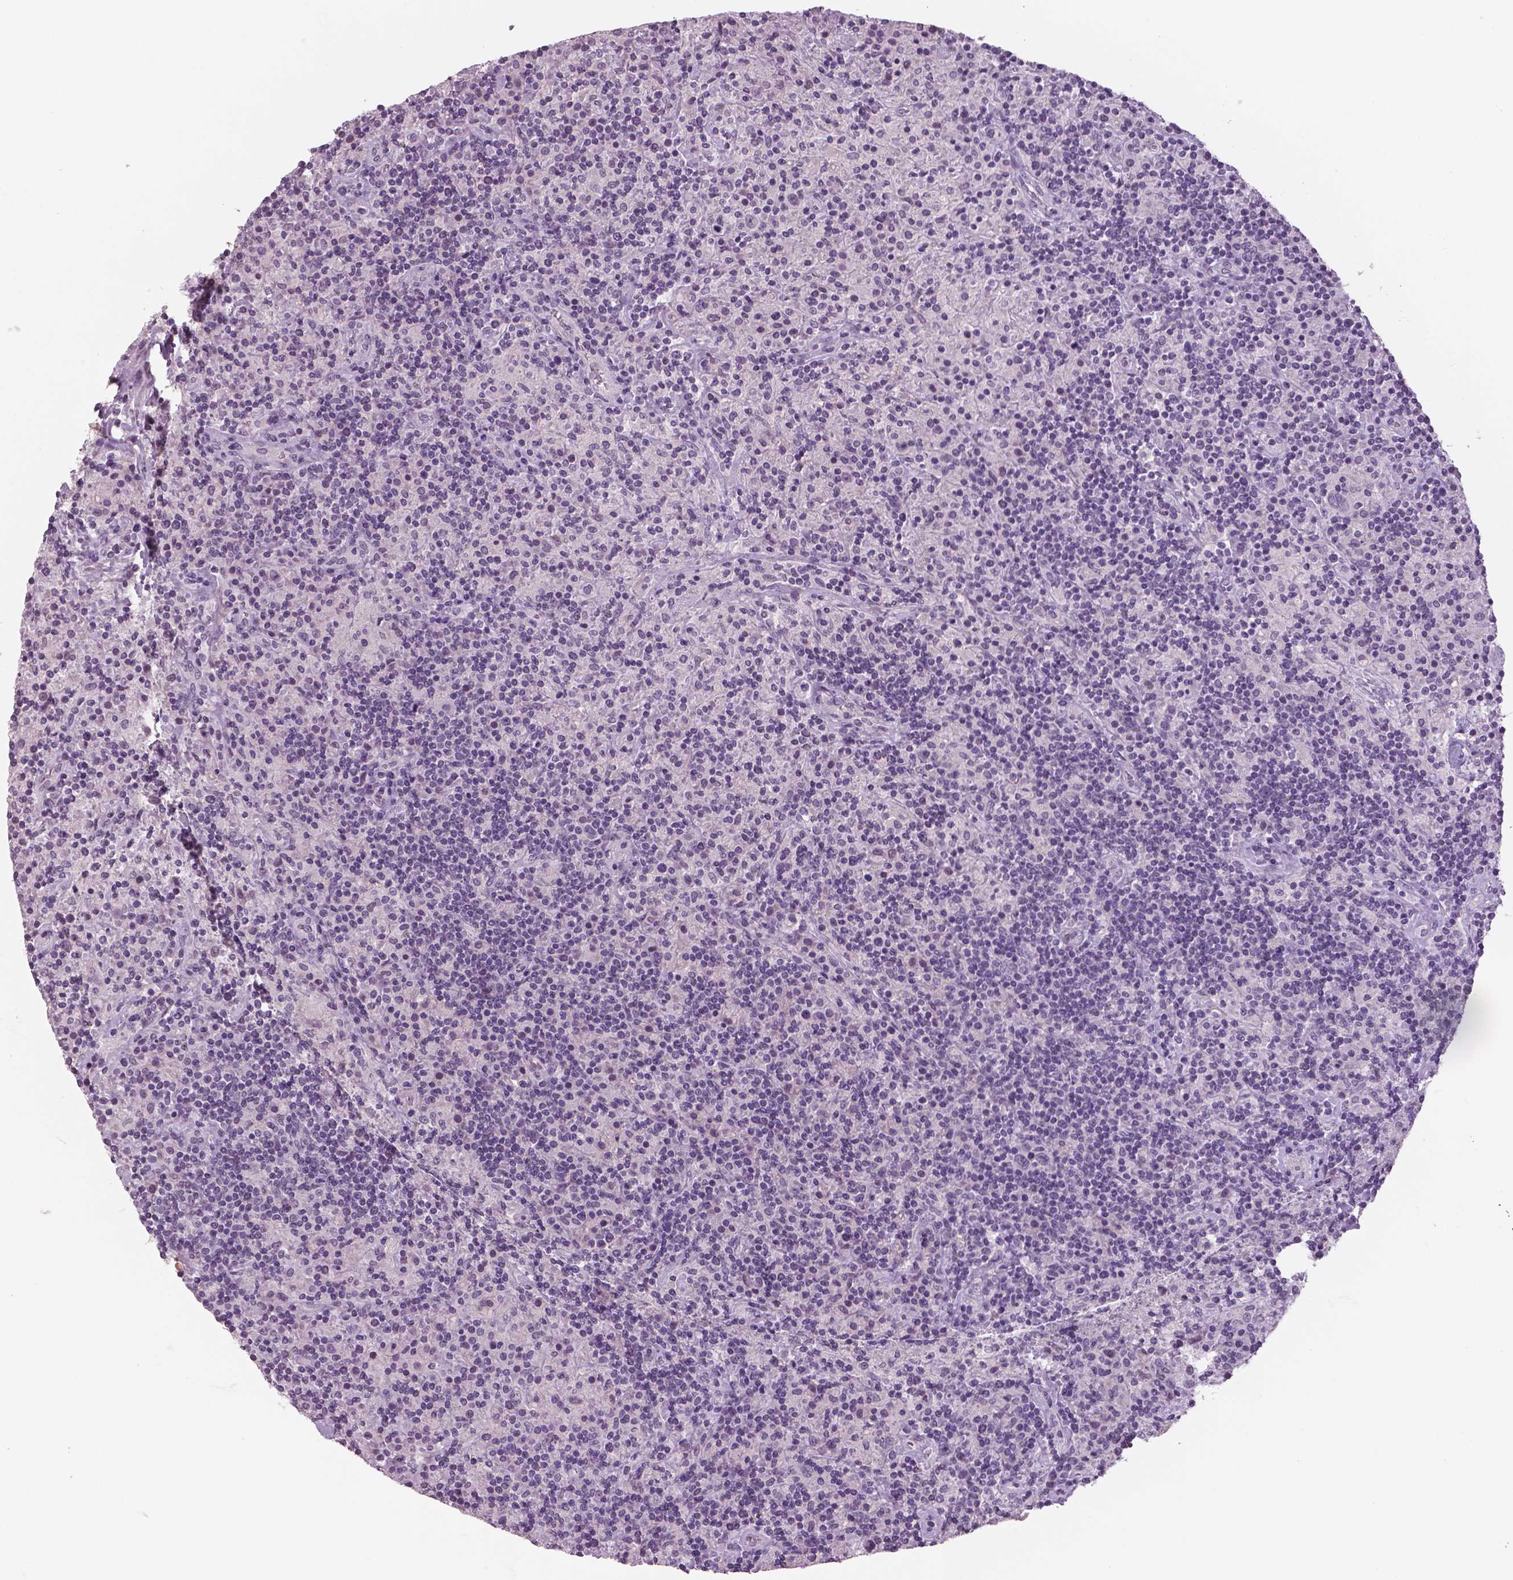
{"staining": {"intensity": "negative", "quantity": "none", "location": "none"}, "tissue": "lymphoma", "cell_type": "Tumor cells", "image_type": "cancer", "snomed": [{"axis": "morphology", "description": "Hodgkin's disease, NOS"}, {"axis": "topography", "description": "Lymph node"}], "caption": "Protein analysis of lymphoma reveals no significant staining in tumor cells.", "gene": "NECAB1", "patient": {"sex": "male", "age": 70}}